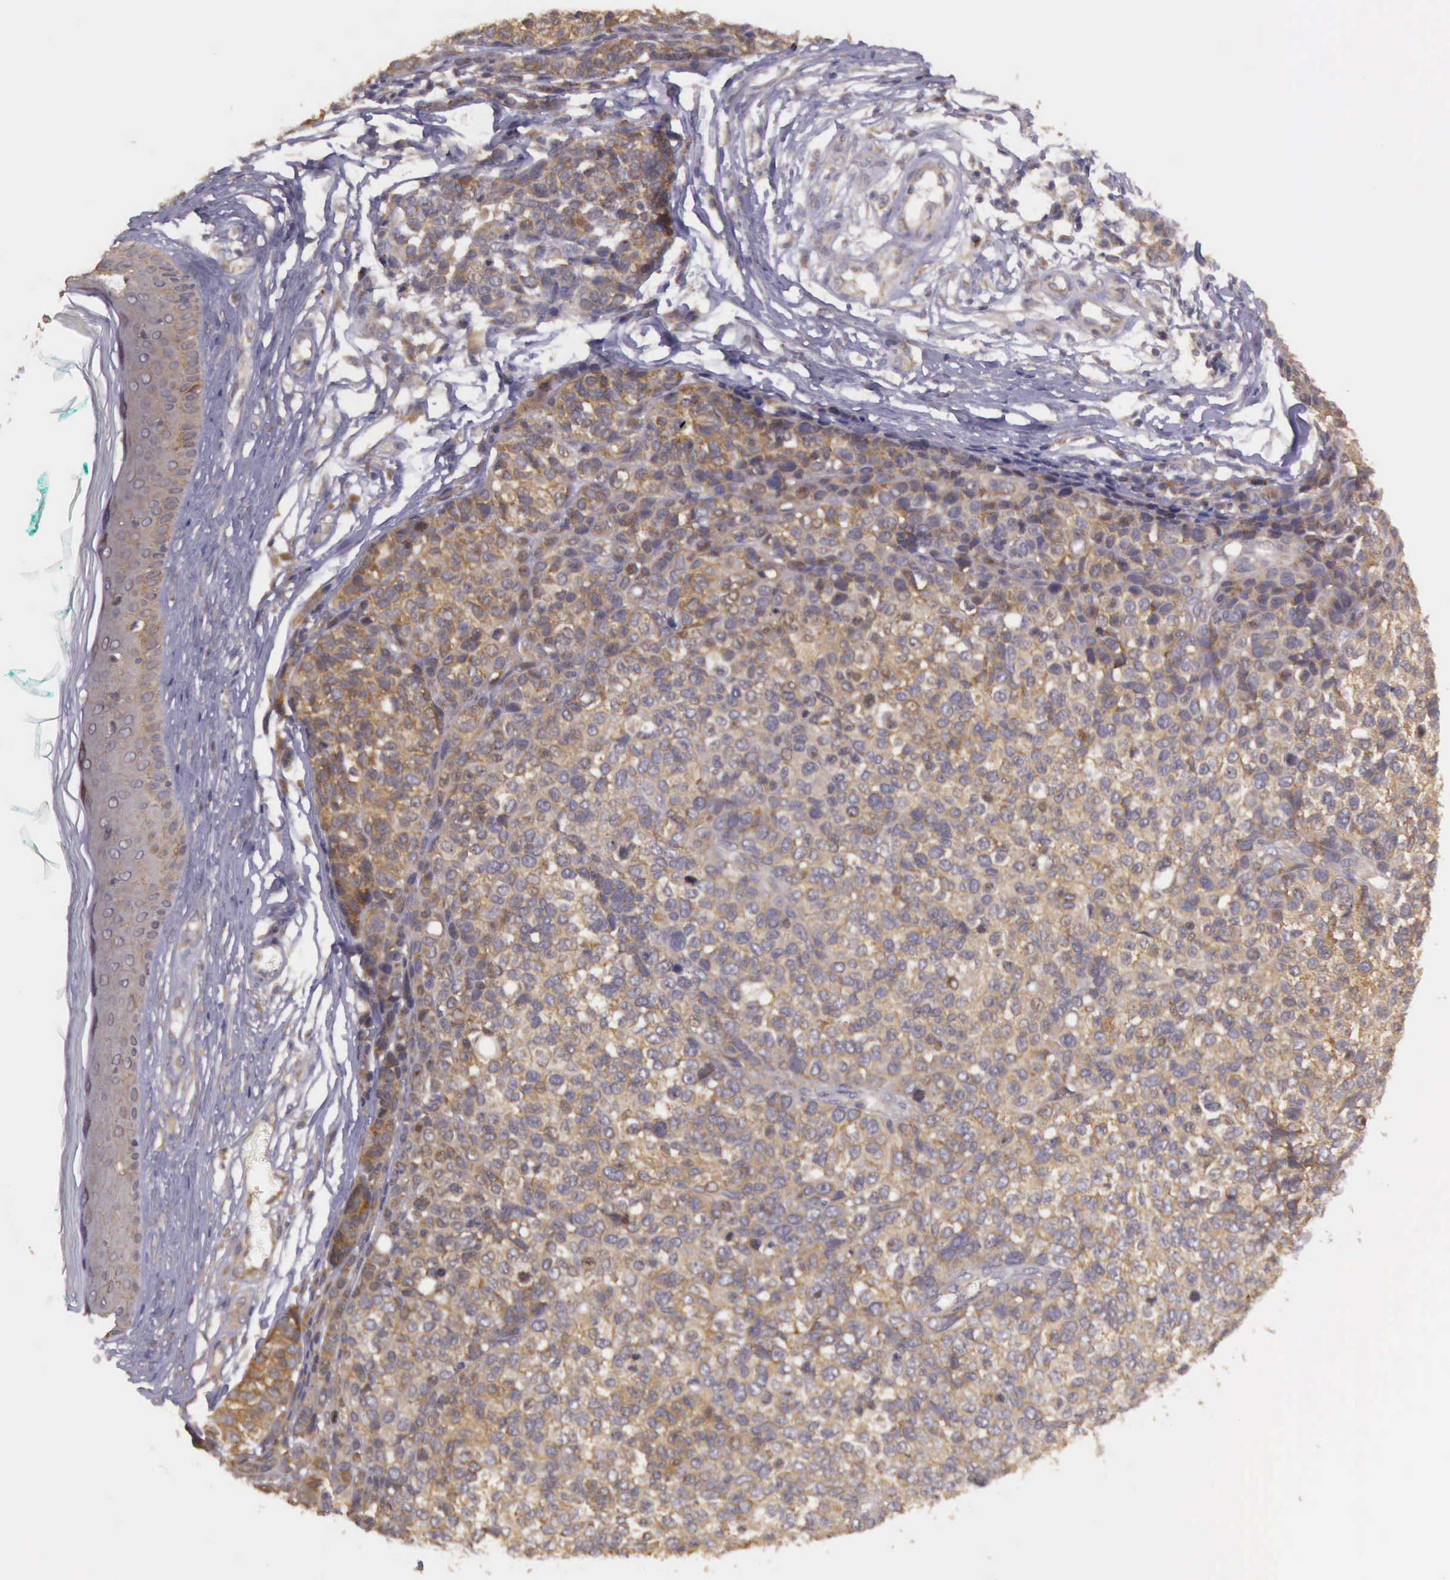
{"staining": {"intensity": "moderate", "quantity": ">75%", "location": "cytoplasmic/membranous"}, "tissue": "melanoma", "cell_type": "Tumor cells", "image_type": "cancer", "snomed": [{"axis": "morphology", "description": "Malignant melanoma, NOS"}, {"axis": "topography", "description": "Skin"}], "caption": "The histopathology image demonstrates immunohistochemical staining of melanoma. There is moderate cytoplasmic/membranous positivity is appreciated in about >75% of tumor cells.", "gene": "EIF5", "patient": {"sex": "female", "age": 85}}